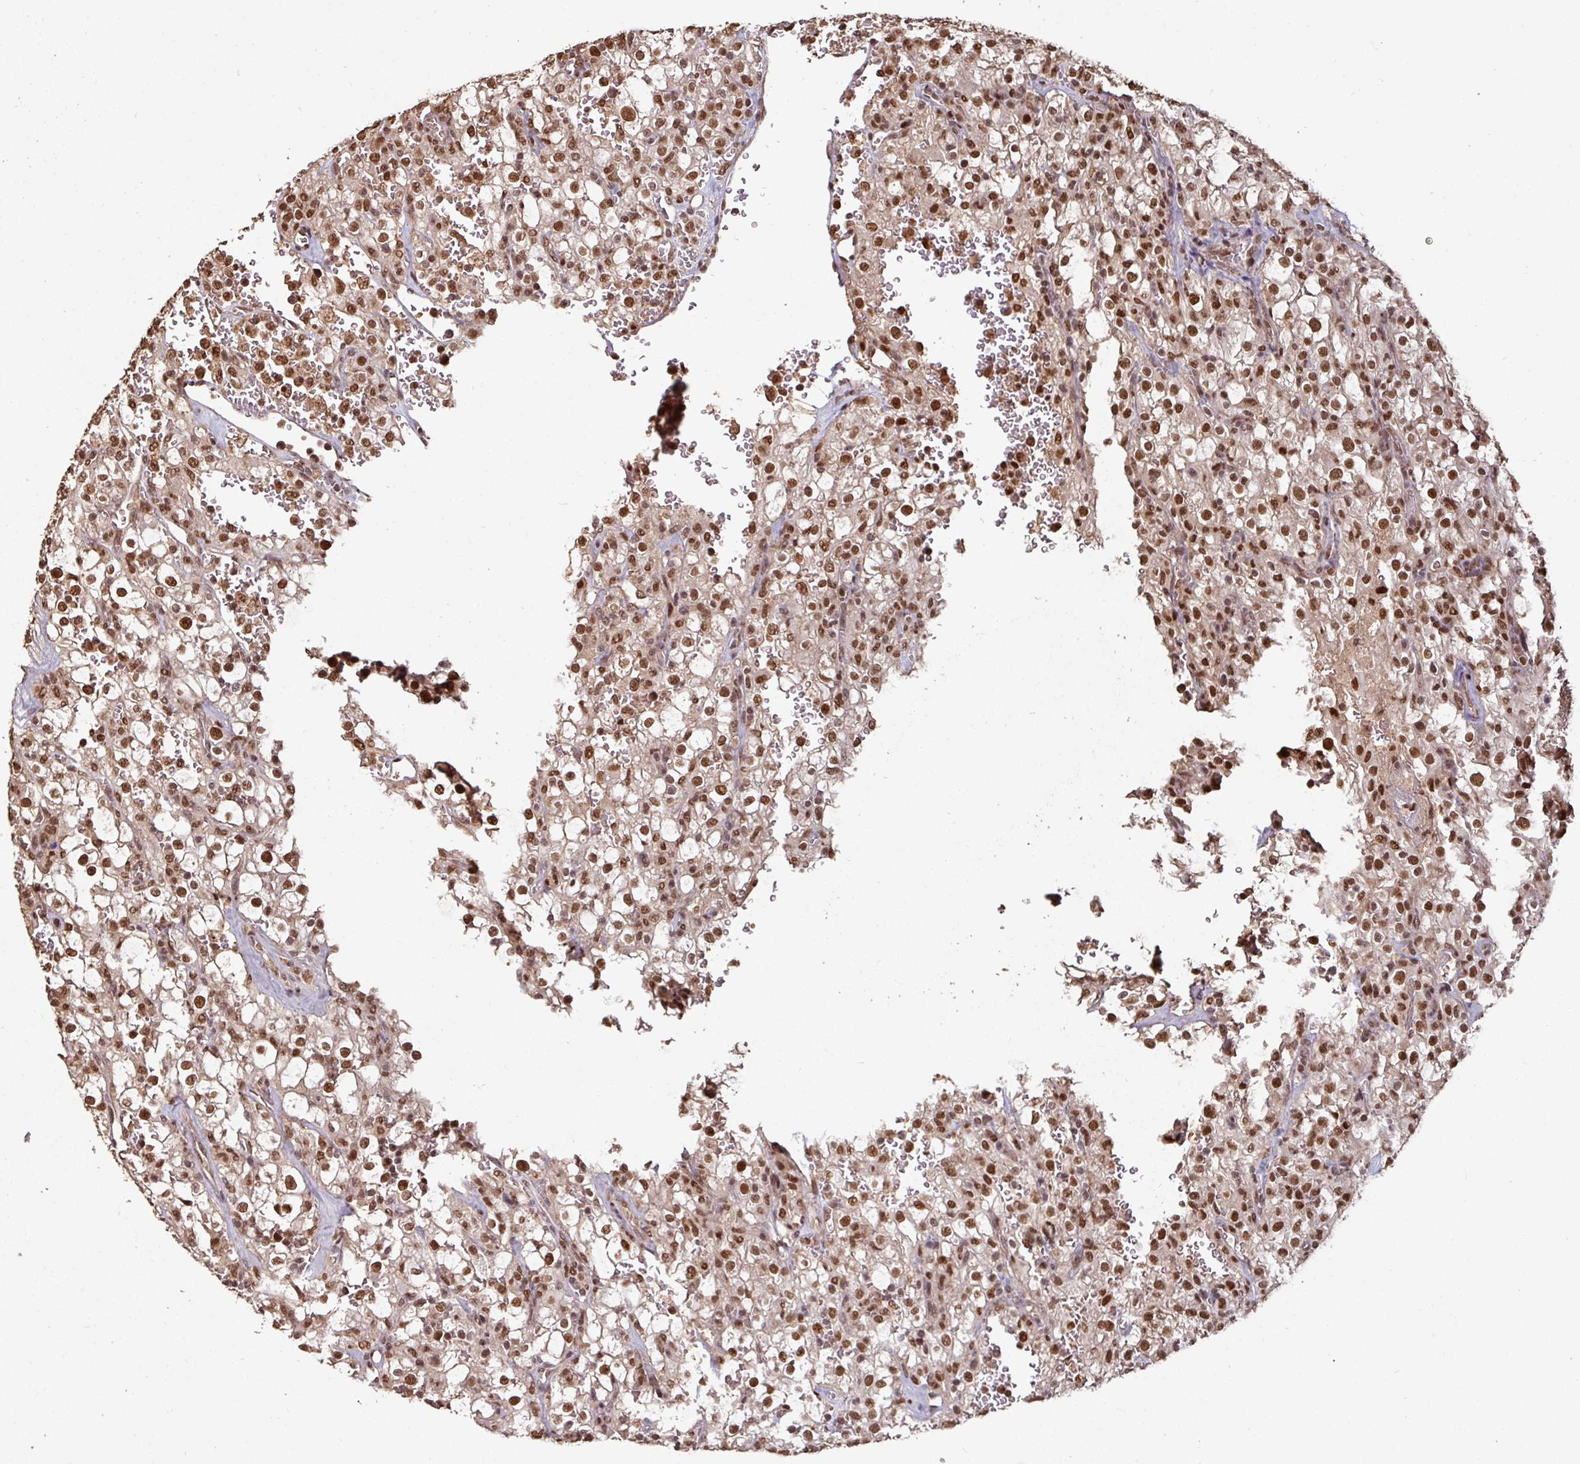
{"staining": {"intensity": "moderate", "quantity": ">75%", "location": "nuclear"}, "tissue": "renal cancer", "cell_type": "Tumor cells", "image_type": "cancer", "snomed": [{"axis": "morphology", "description": "Adenocarcinoma, NOS"}, {"axis": "topography", "description": "Kidney"}], "caption": "Human adenocarcinoma (renal) stained with a brown dye exhibits moderate nuclear positive expression in about >75% of tumor cells.", "gene": "POLD1", "patient": {"sex": "female", "age": 74}}